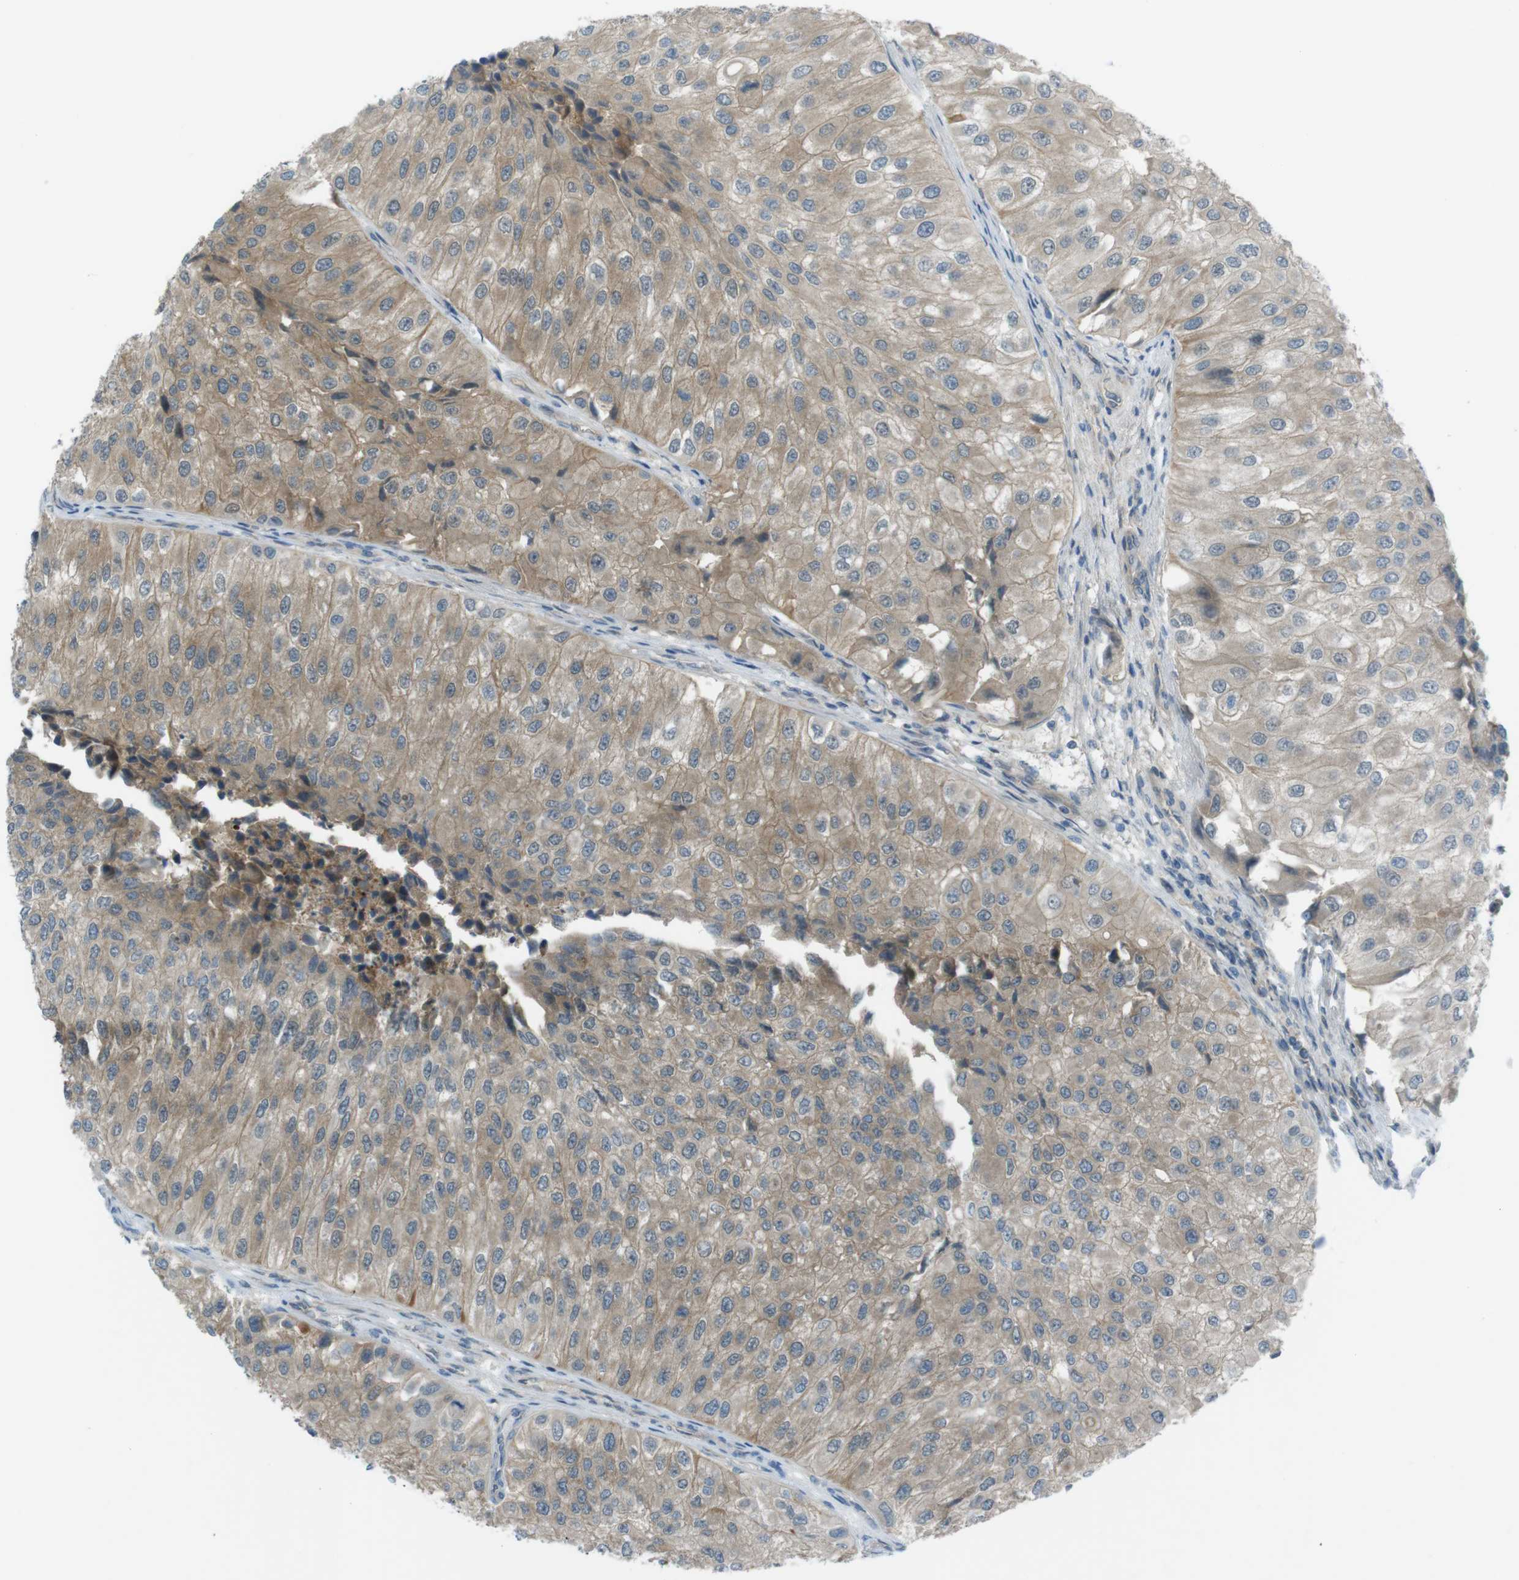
{"staining": {"intensity": "moderate", "quantity": ">75%", "location": "cytoplasmic/membranous"}, "tissue": "urothelial cancer", "cell_type": "Tumor cells", "image_type": "cancer", "snomed": [{"axis": "morphology", "description": "Urothelial carcinoma, High grade"}, {"axis": "topography", "description": "Kidney"}, {"axis": "topography", "description": "Urinary bladder"}], "caption": "Human high-grade urothelial carcinoma stained with a protein marker displays moderate staining in tumor cells.", "gene": "ZDHHC20", "patient": {"sex": "male", "age": 77}}